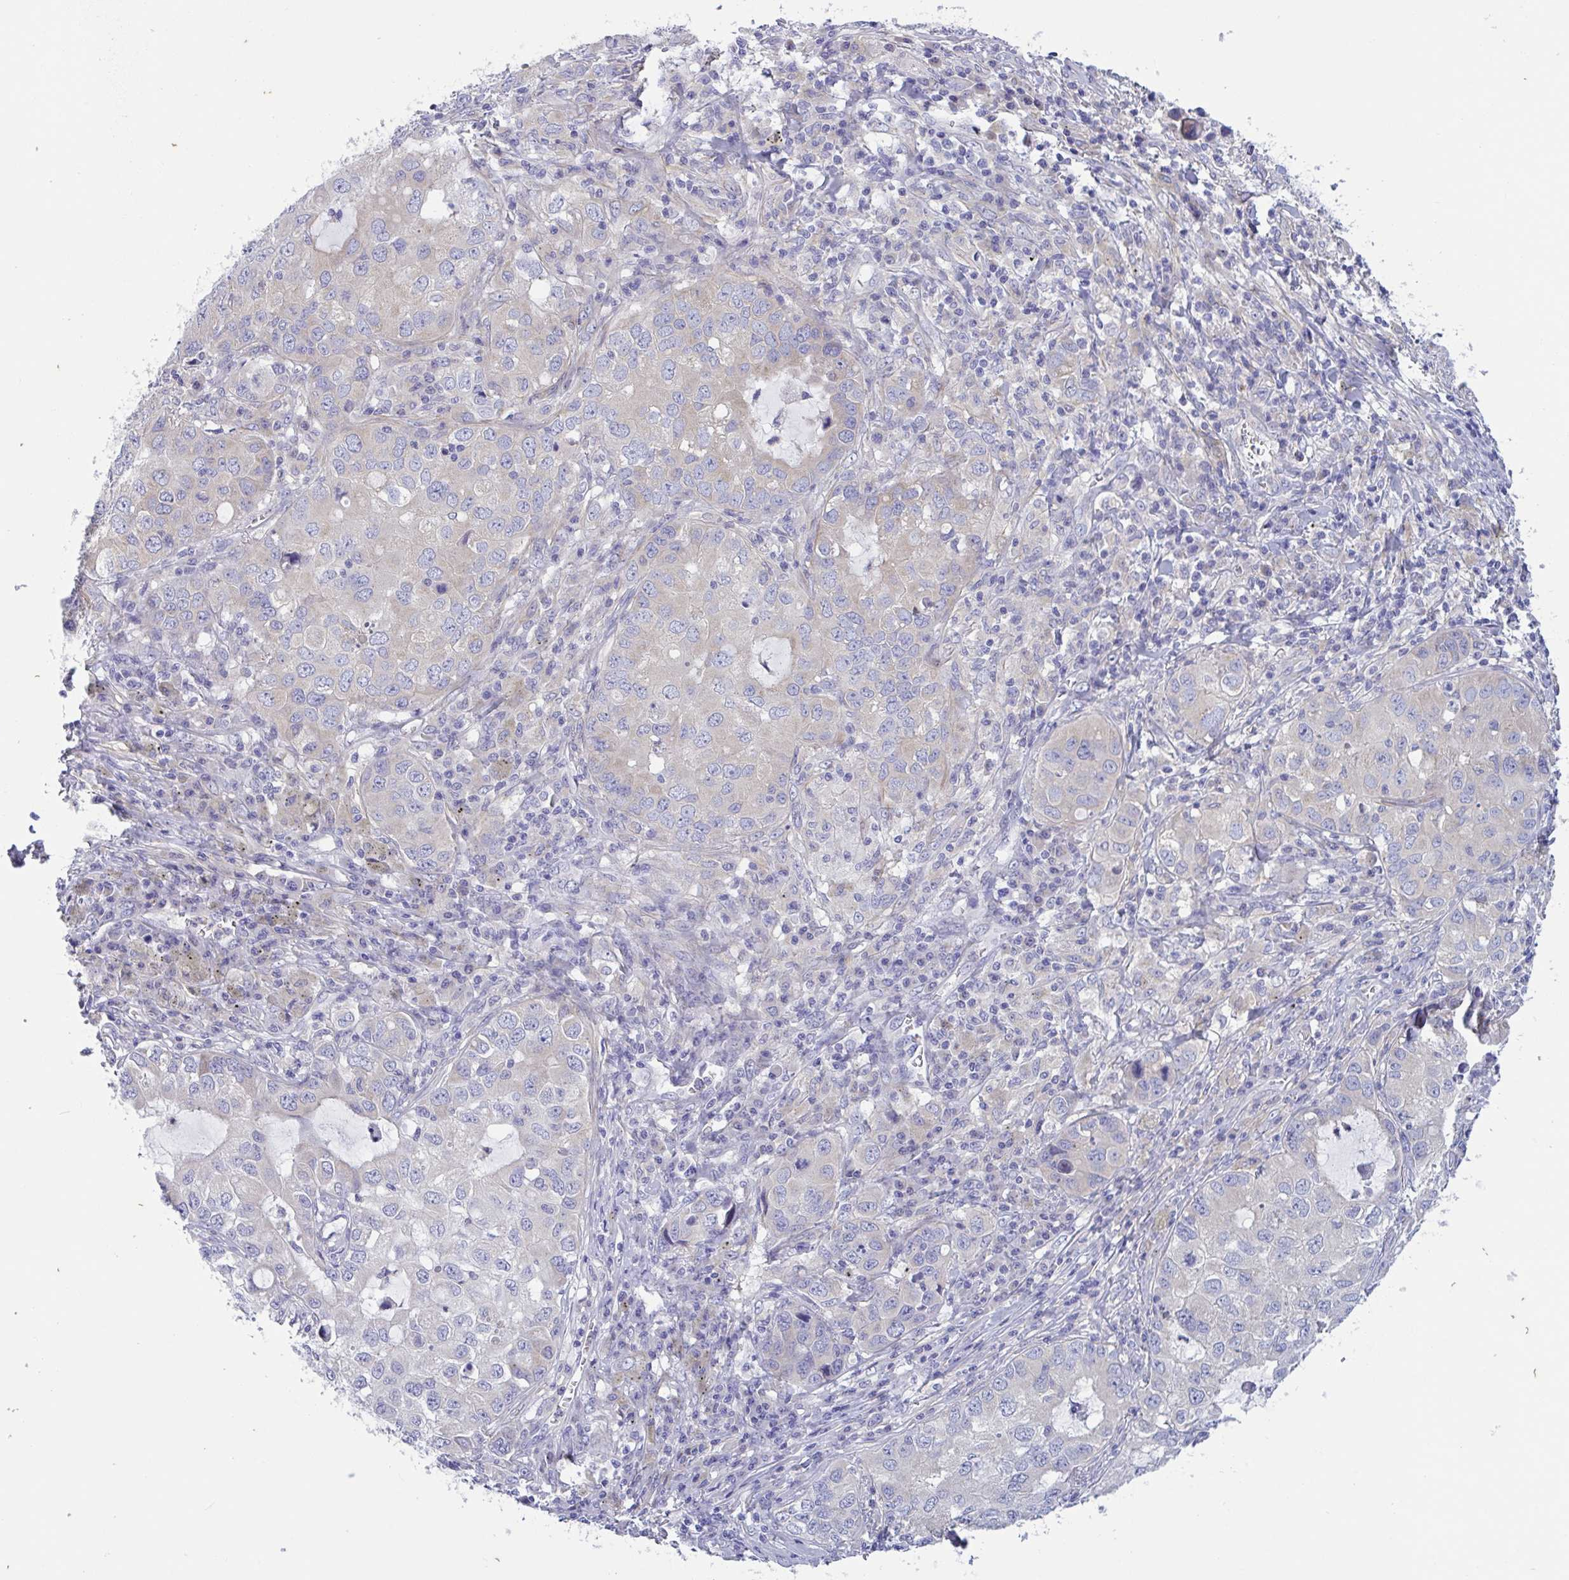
{"staining": {"intensity": "negative", "quantity": "none", "location": "none"}, "tissue": "lung cancer", "cell_type": "Tumor cells", "image_type": "cancer", "snomed": [{"axis": "morphology", "description": "Normal morphology"}, {"axis": "morphology", "description": "Adenocarcinoma, NOS"}, {"axis": "topography", "description": "Lymph node"}, {"axis": "topography", "description": "Lung"}], "caption": "IHC of lung cancer exhibits no expression in tumor cells. Nuclei are stained in blue.", "gene": "OXLD1", "patient": {"sex": "female", "age": 51}}